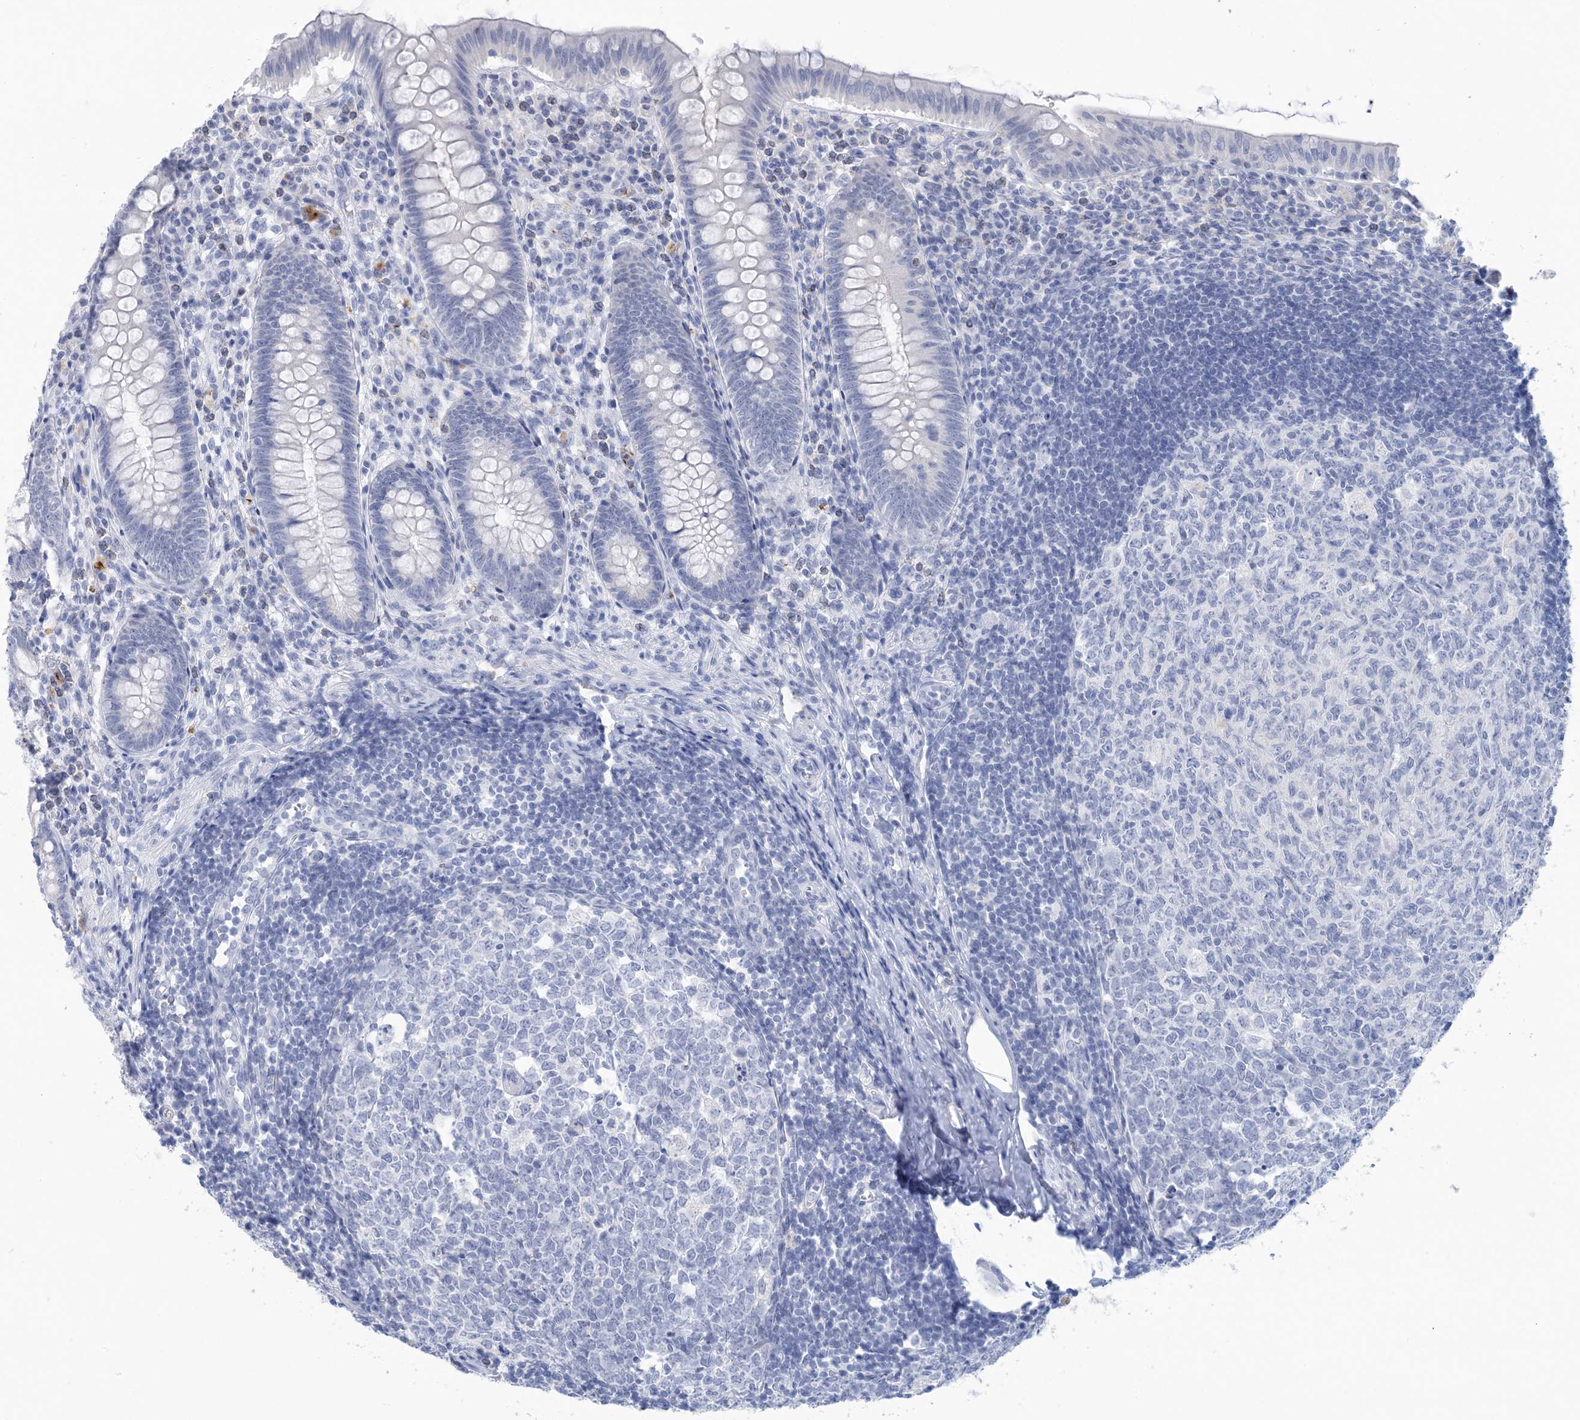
{"staining": {"intensity": "negative", "quantity": "none", "location": "none"}, "tissue": "appendix", "cell_type": "Glandular cells", "image_type": "normal", "snomed": [{"axis": "morphology", "description": "Normal tissue, NOS"}, {"axis": "topography", "description": "Appendix"}], "caption": "A micrograph of appendix stained for a protein shows no brown staining in glandular cells. (Stains: DAB (3,3'-diaminobenzidine) IHC with hematoxylin counter stain, Microscopy: brightfield microscopy at high magnification).", "gene": "SH3YL1", "patient": {"sex": "male", "age": 14}}